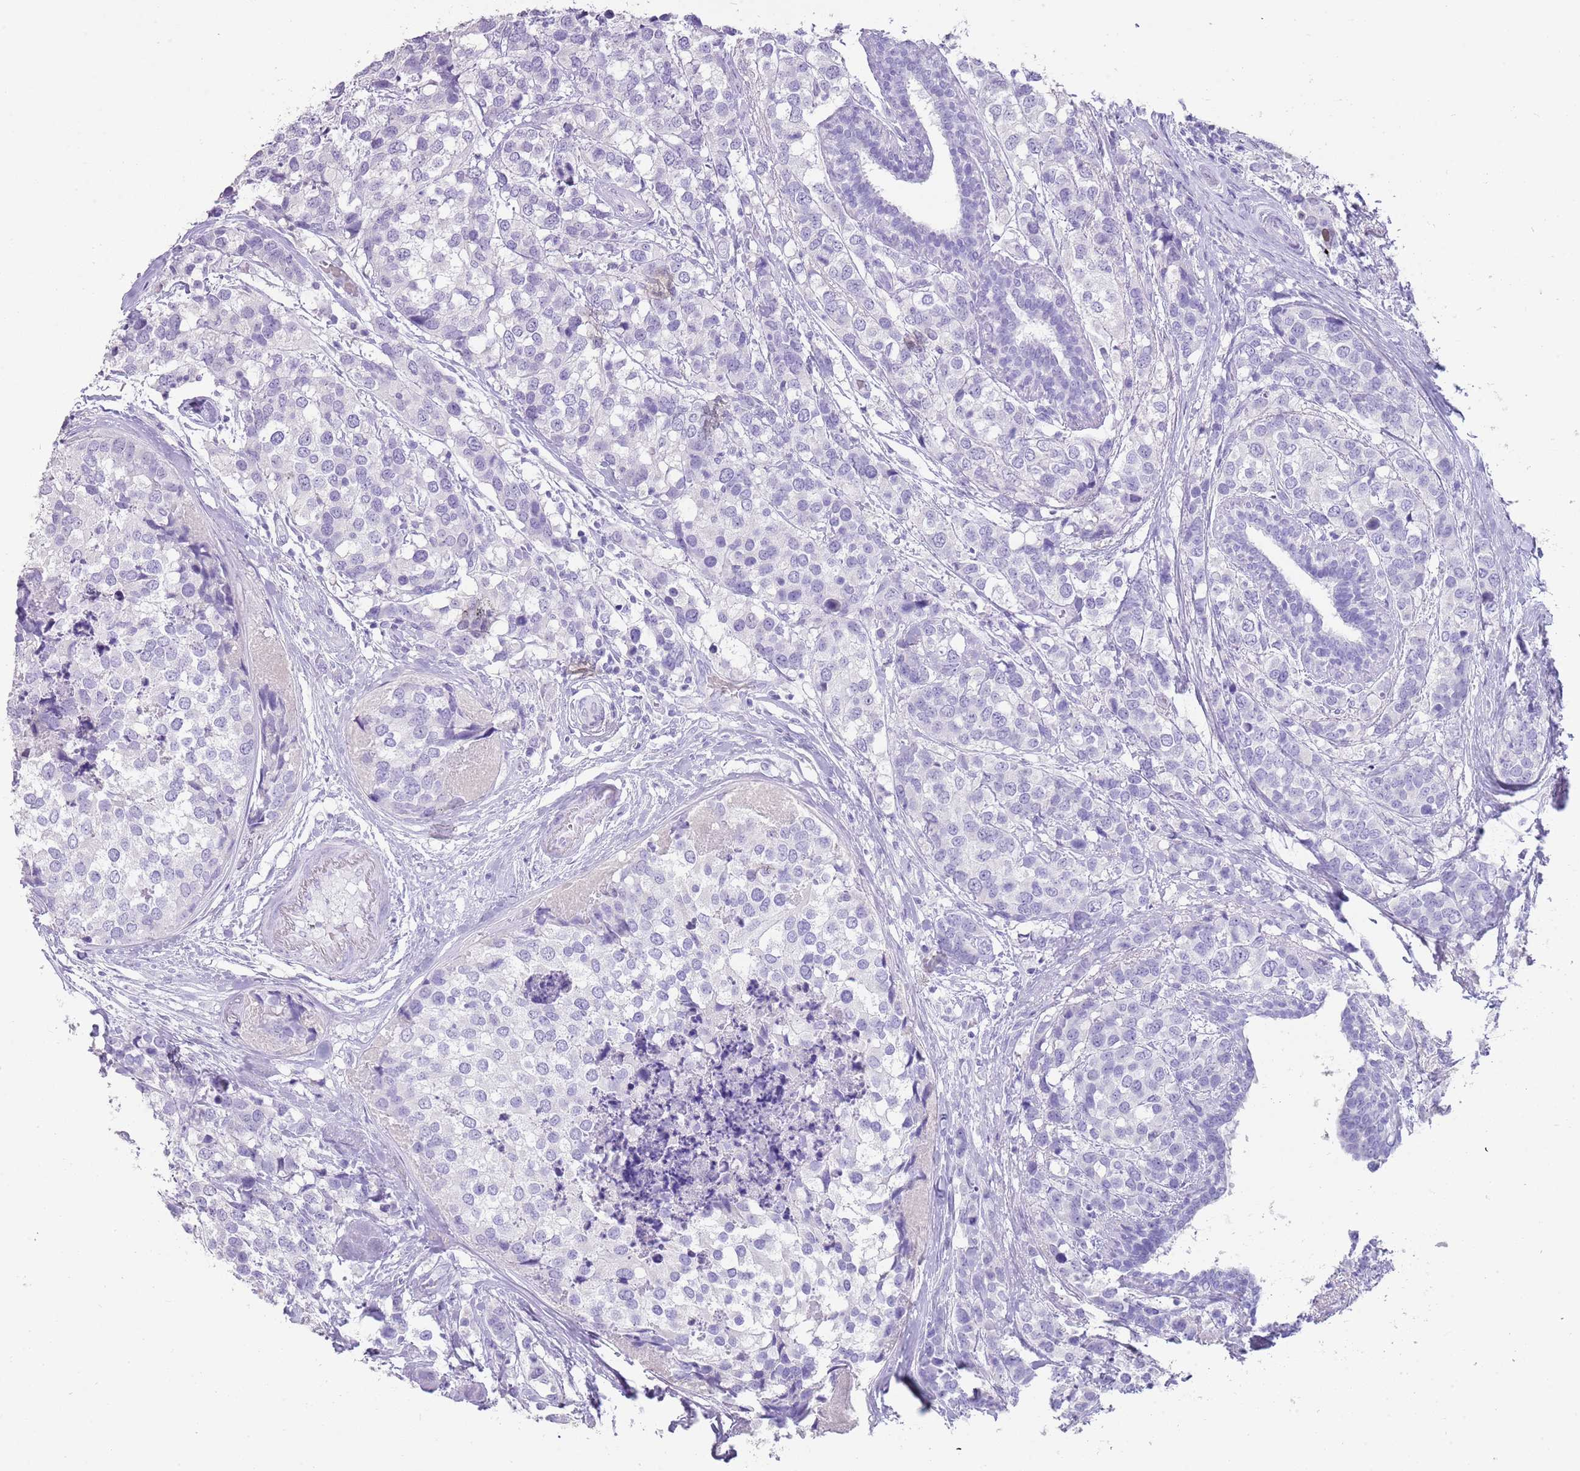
{"staining": {"intensity": "negative", "quantity": "none", "location": "none"}, "tissue": "breast cancer", "cell_type": "Tumor cells", "image_type": "cancer", "snomed": [{"axis": "morphology", "description": "Lobular carcinoma"}, {"axis": "topography", "description": "Breast"}], "caption": "This is an immunohistochemistry (IHC) histopathology image of breast lobular carcinoma. There is no positivity in tumor cells.", "gene": "NBPF3", "patient": {"sex": "female", "age": 59}}